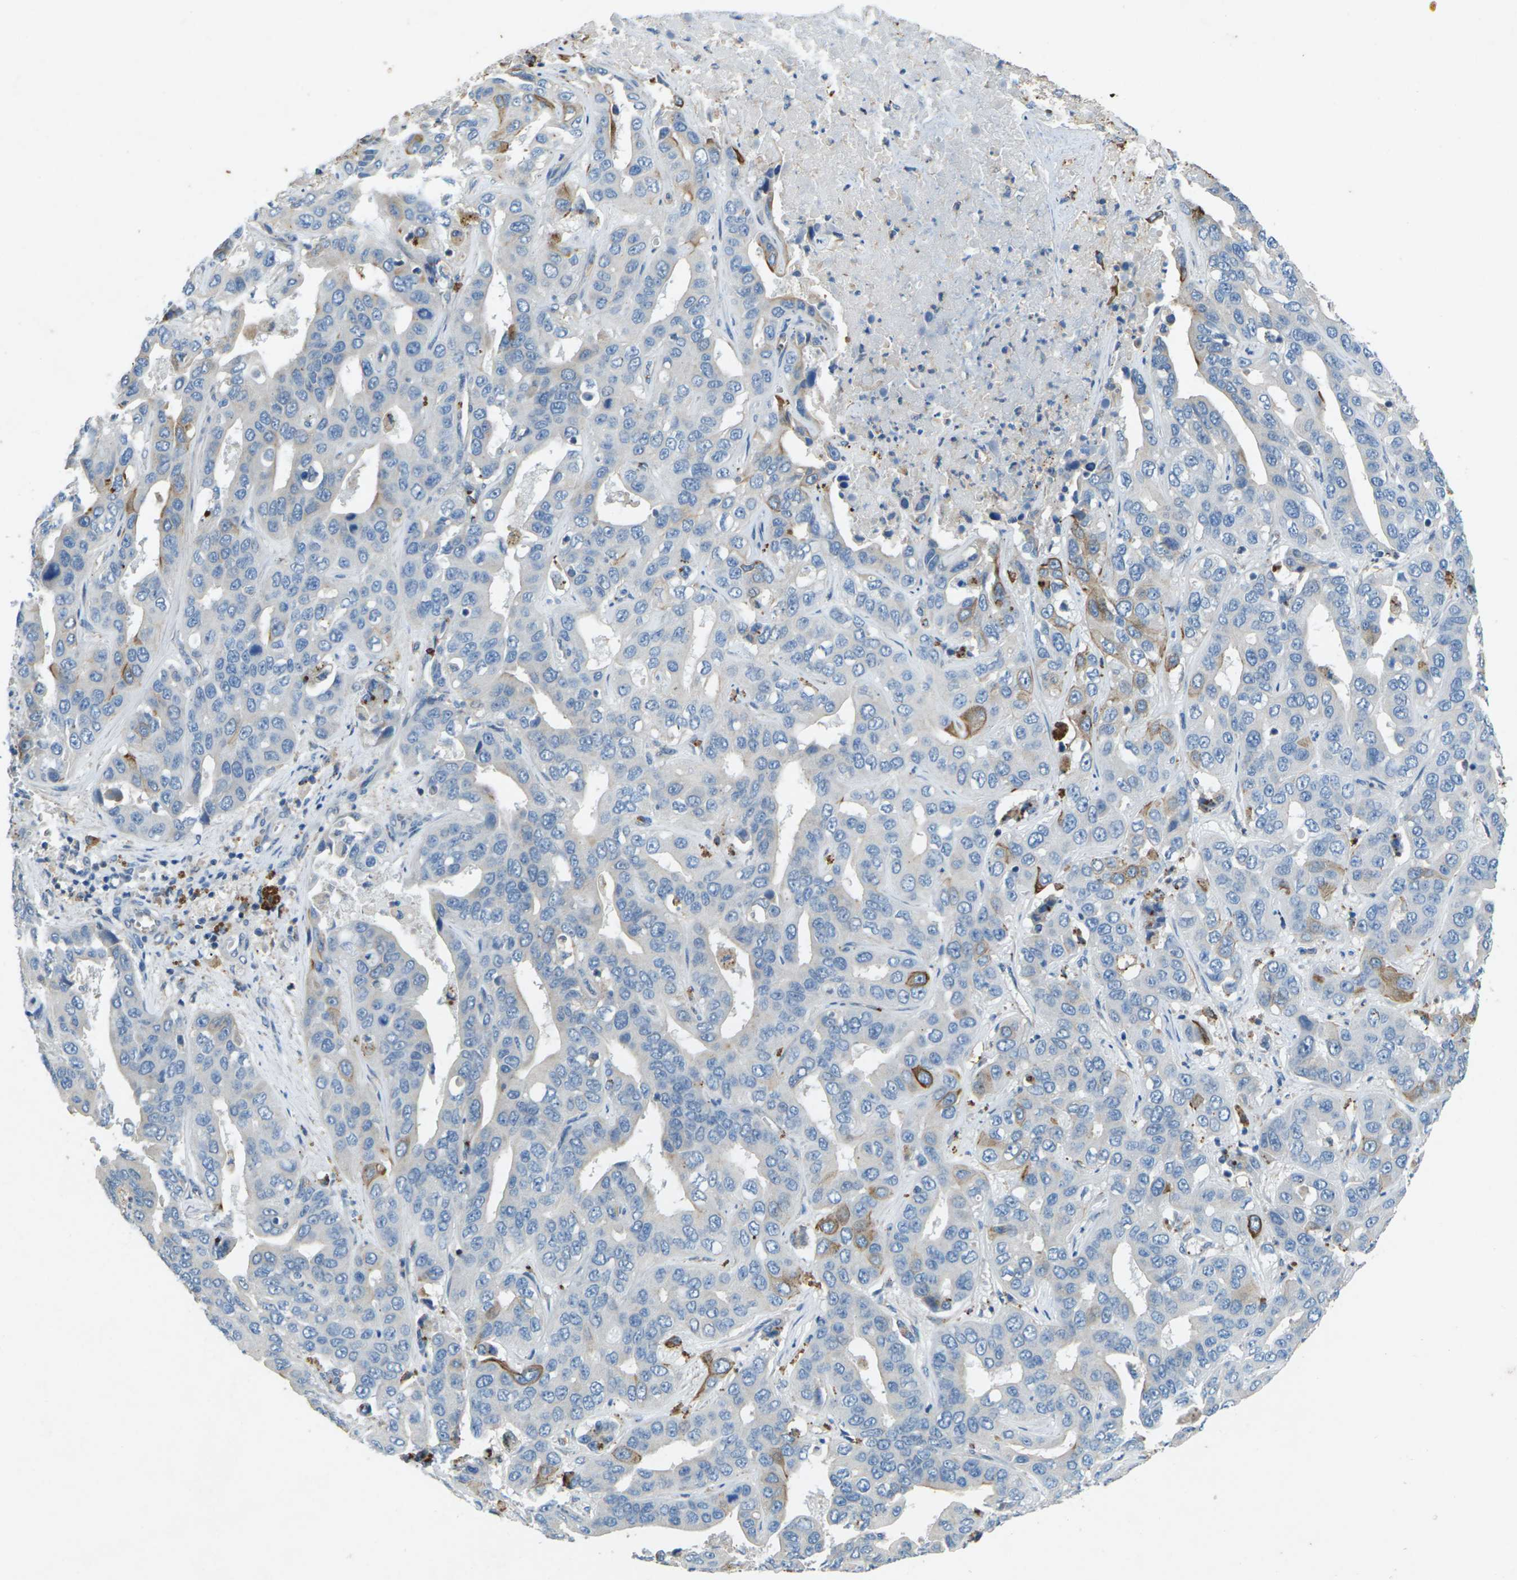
{"staining": {"intensity": "moderate", "quantity": "<25%", "location": "cytoplasmic/membranous"}, "tissue": "liver cancer", "cell_type": "Tumor cells", "image_type": "cancer", "snomed": [{"axis": "morphology", "description": "Cholangiocarcinoma"}, {"axis": "topography", "description": "Liver"}], "caption": "Moderate cytoplasmic/membranous positivity for a protein is seen in about <25% of tumor cells of liver cancer (cholangiocarcinoma) using IHC.", "gene": "SIGLEC14", "patient": {"sex": "female", "age": 52}}